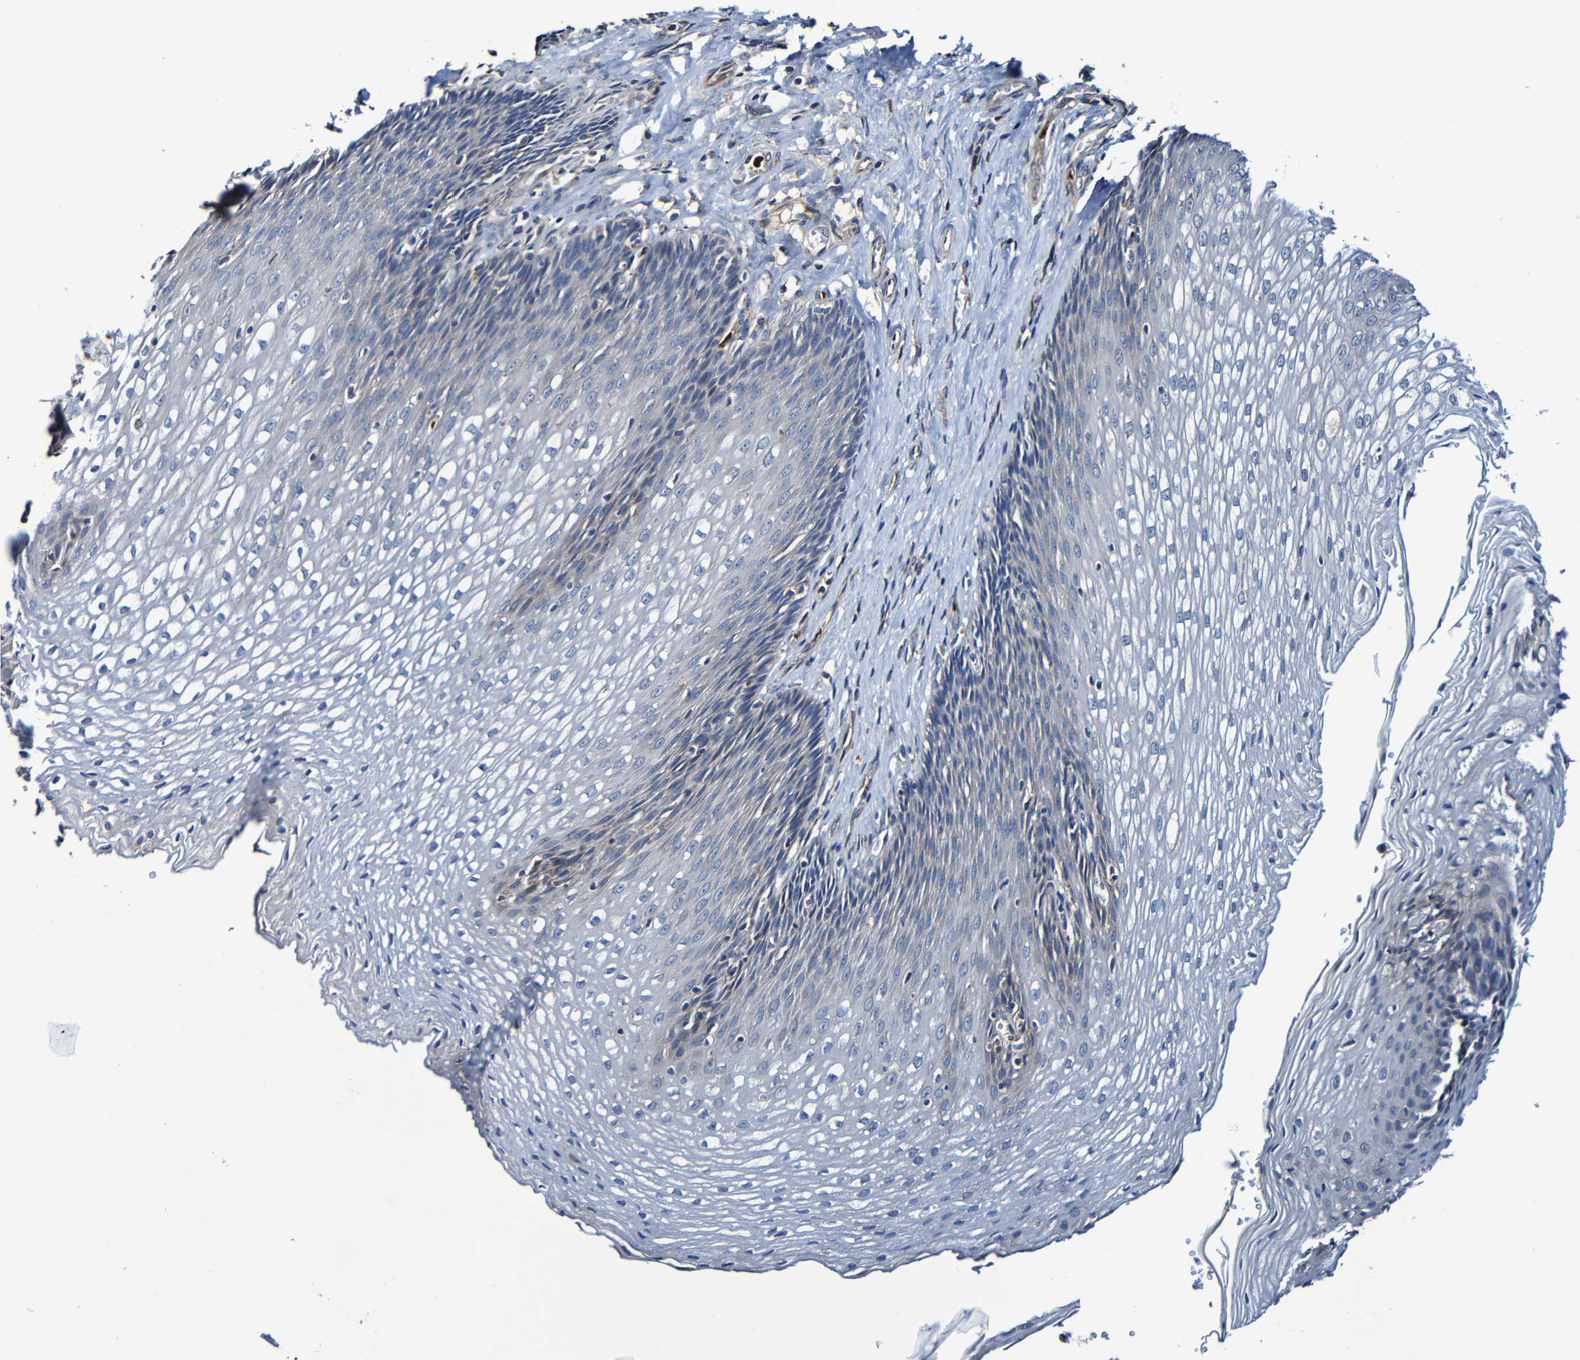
{"staining": {"intensity": "weak", "quantity": "<25%", "location": "cytoplasmic/membranous"}, "tissue": "esophagus", "cell_type": "Squamous epithelial cells", "image_type": "normal", "snomed": [{"axis": "morphology", "description": "Normal tissue, NOS"}, {"axis": "topography", "description": "Esophagus"}], "caption": "Squamous epithelial cells show no significant protein positivity in benign esophagus. (DAB IHC, high magnification).", "gene": "ADAM15", "patient": {"sex": "male", "age": 48}}